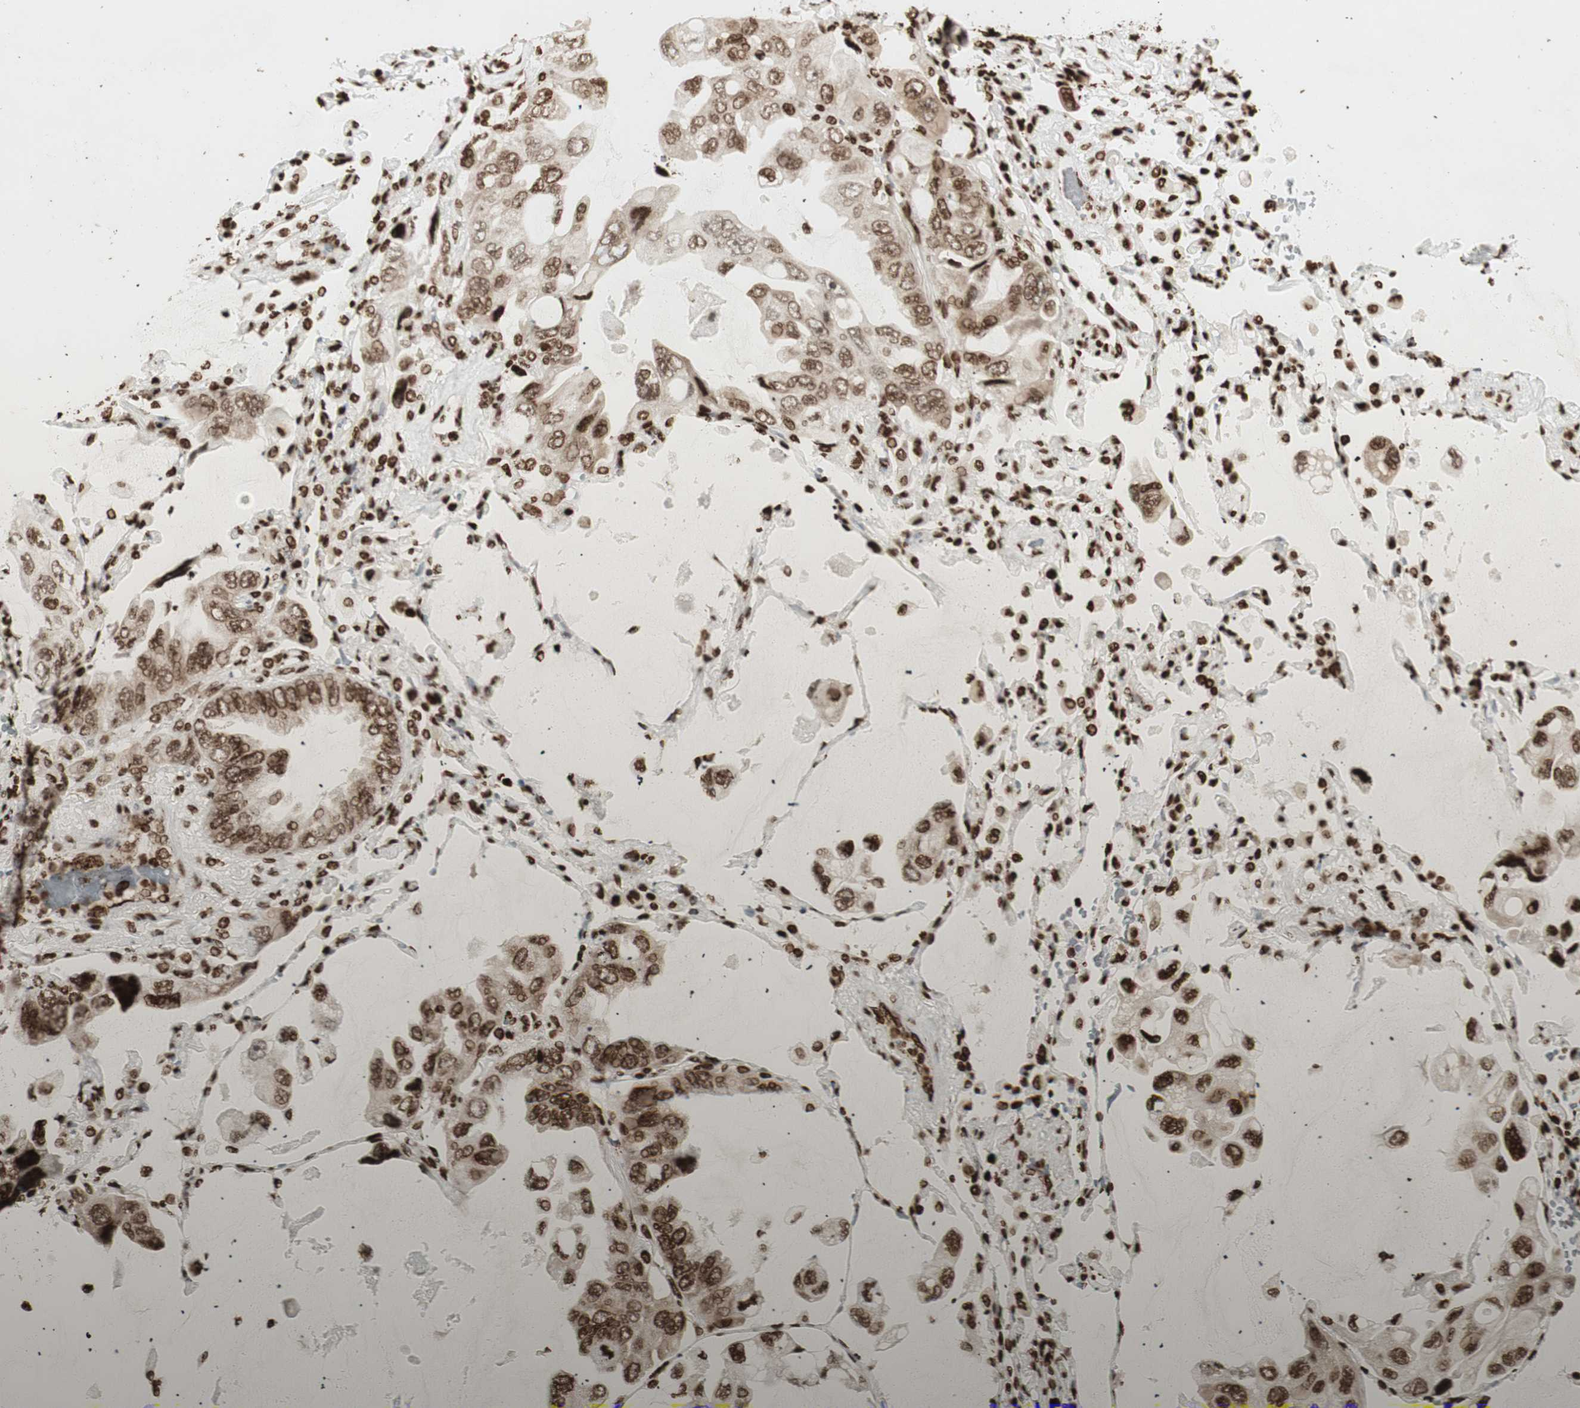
{"staining": {"intensity": "strong", "quantity": ">75%", "location": "cytoplasmic/membranous,nuclear"}, "tissue": "lung cancer", "cell_type": "Tumor cells", "image_type": "cancer", "snomed": [{"axis": "morphology", "description": "Squamous cell carcinoma, NOS"}, {"axis": "topography", "description": "Lung"}], "caption": "Immunohistochemistry (IHC) of lung squamous cell carcinoma shows high levels of strong cytoplasmic/membranous and nuclear expression in about >75% of tumor cells.", "gene": "NCAPD2", "patient": {"sex": "female", "age": 73}}